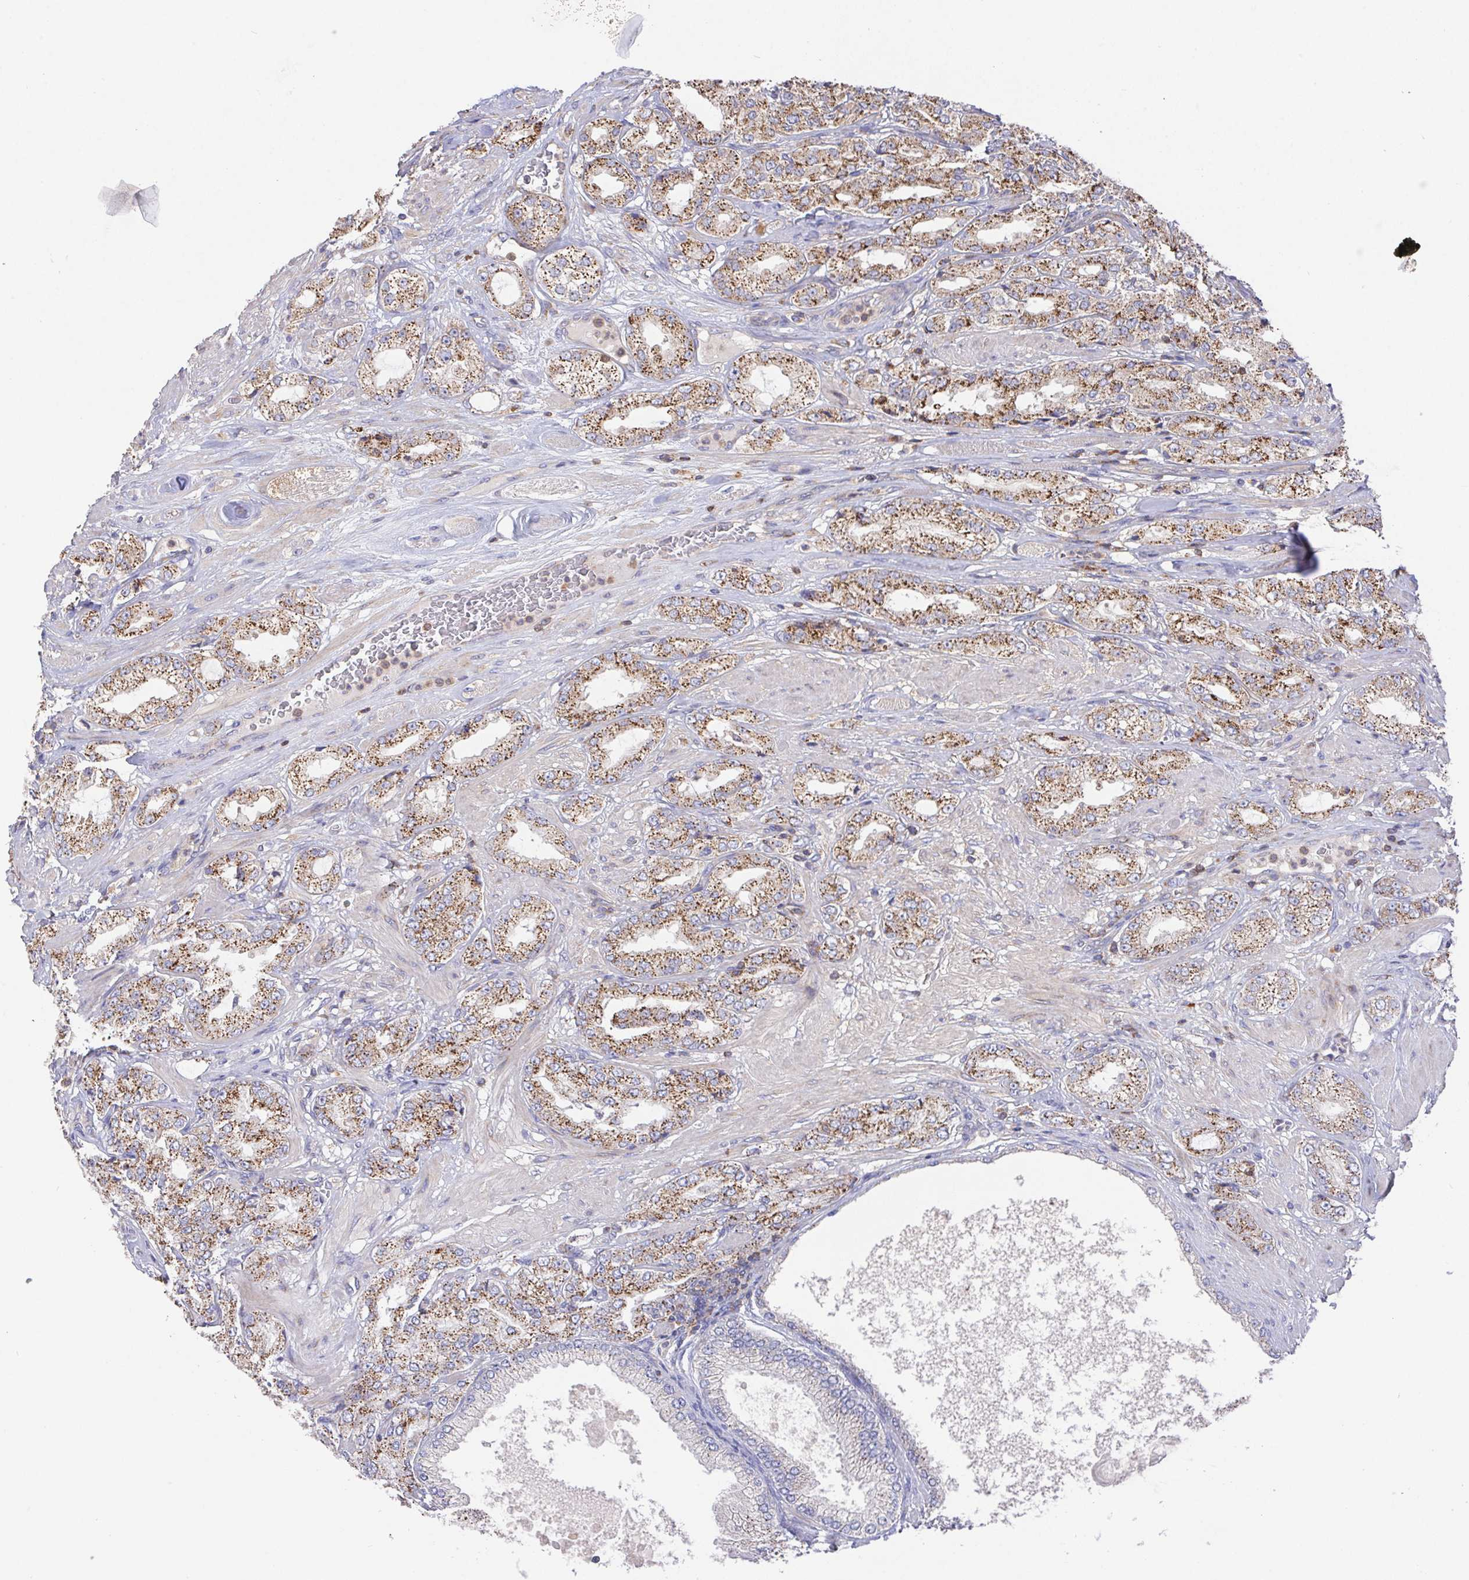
{"staining": {"intensity": "moderate", "quantity": ">75%", "location": "cytoplasmic/membranous"}, "tissue": "prostate cancer", "cell_type": "Tumor cells", "image_type": "cancer", "snomed": [{"axis": "morphology", "description": "Adenocarcinoma, High grade"}, {"axis": "topography", "description": "Prostate"}], "caption": "Protein analysis of prostate cancer tissue shows moderate cytoplasmic/membranous positivity in approximately >75% of tumor cells.", "gene": "FAM241A", "patient": {"sex": "male", "age": 68}}